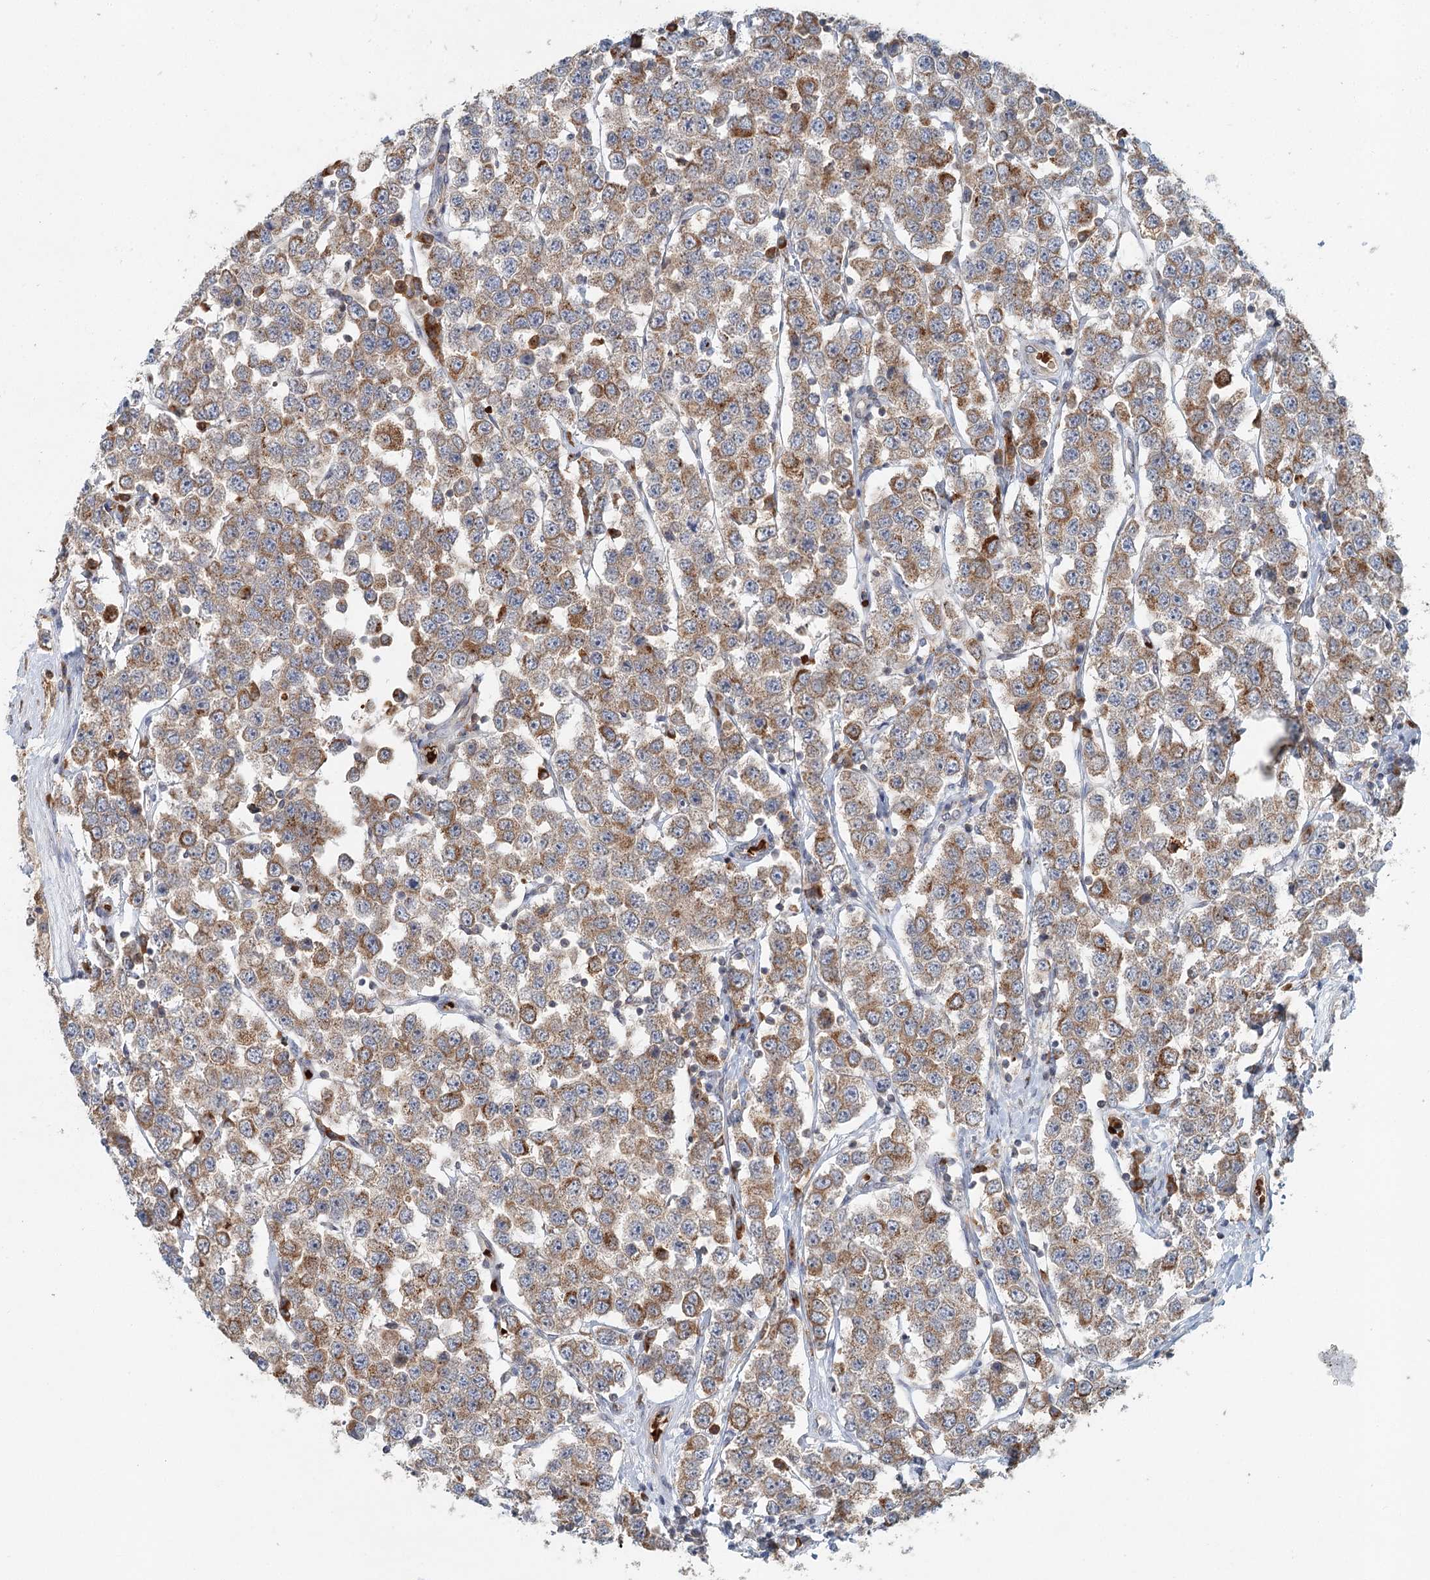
{"staining": {"intensity": "moderate", "quantity": ">75%", "location": "cytoplasmic/membranous"}, "tissue": "testis cancer", "cell_type": "Tumor cells", "image_type": "cancer", "snomed": [{"axis": "morphology", "description": "Seminoma, NOS"}, {"axis": "topography", "description": "Testis"}], "caption": "Immunohistochemistry (DAB (3,3'-diaminobenzidine)) staining of testis cancer exhibits moderate cytoplasmic/membranous protein staining in approximately >75% of tumor cells. (Brightfield microscopy of DAB IHC at high magnification).", "gene": "ADK", "patient": {"sex": "male", "age": 28}}